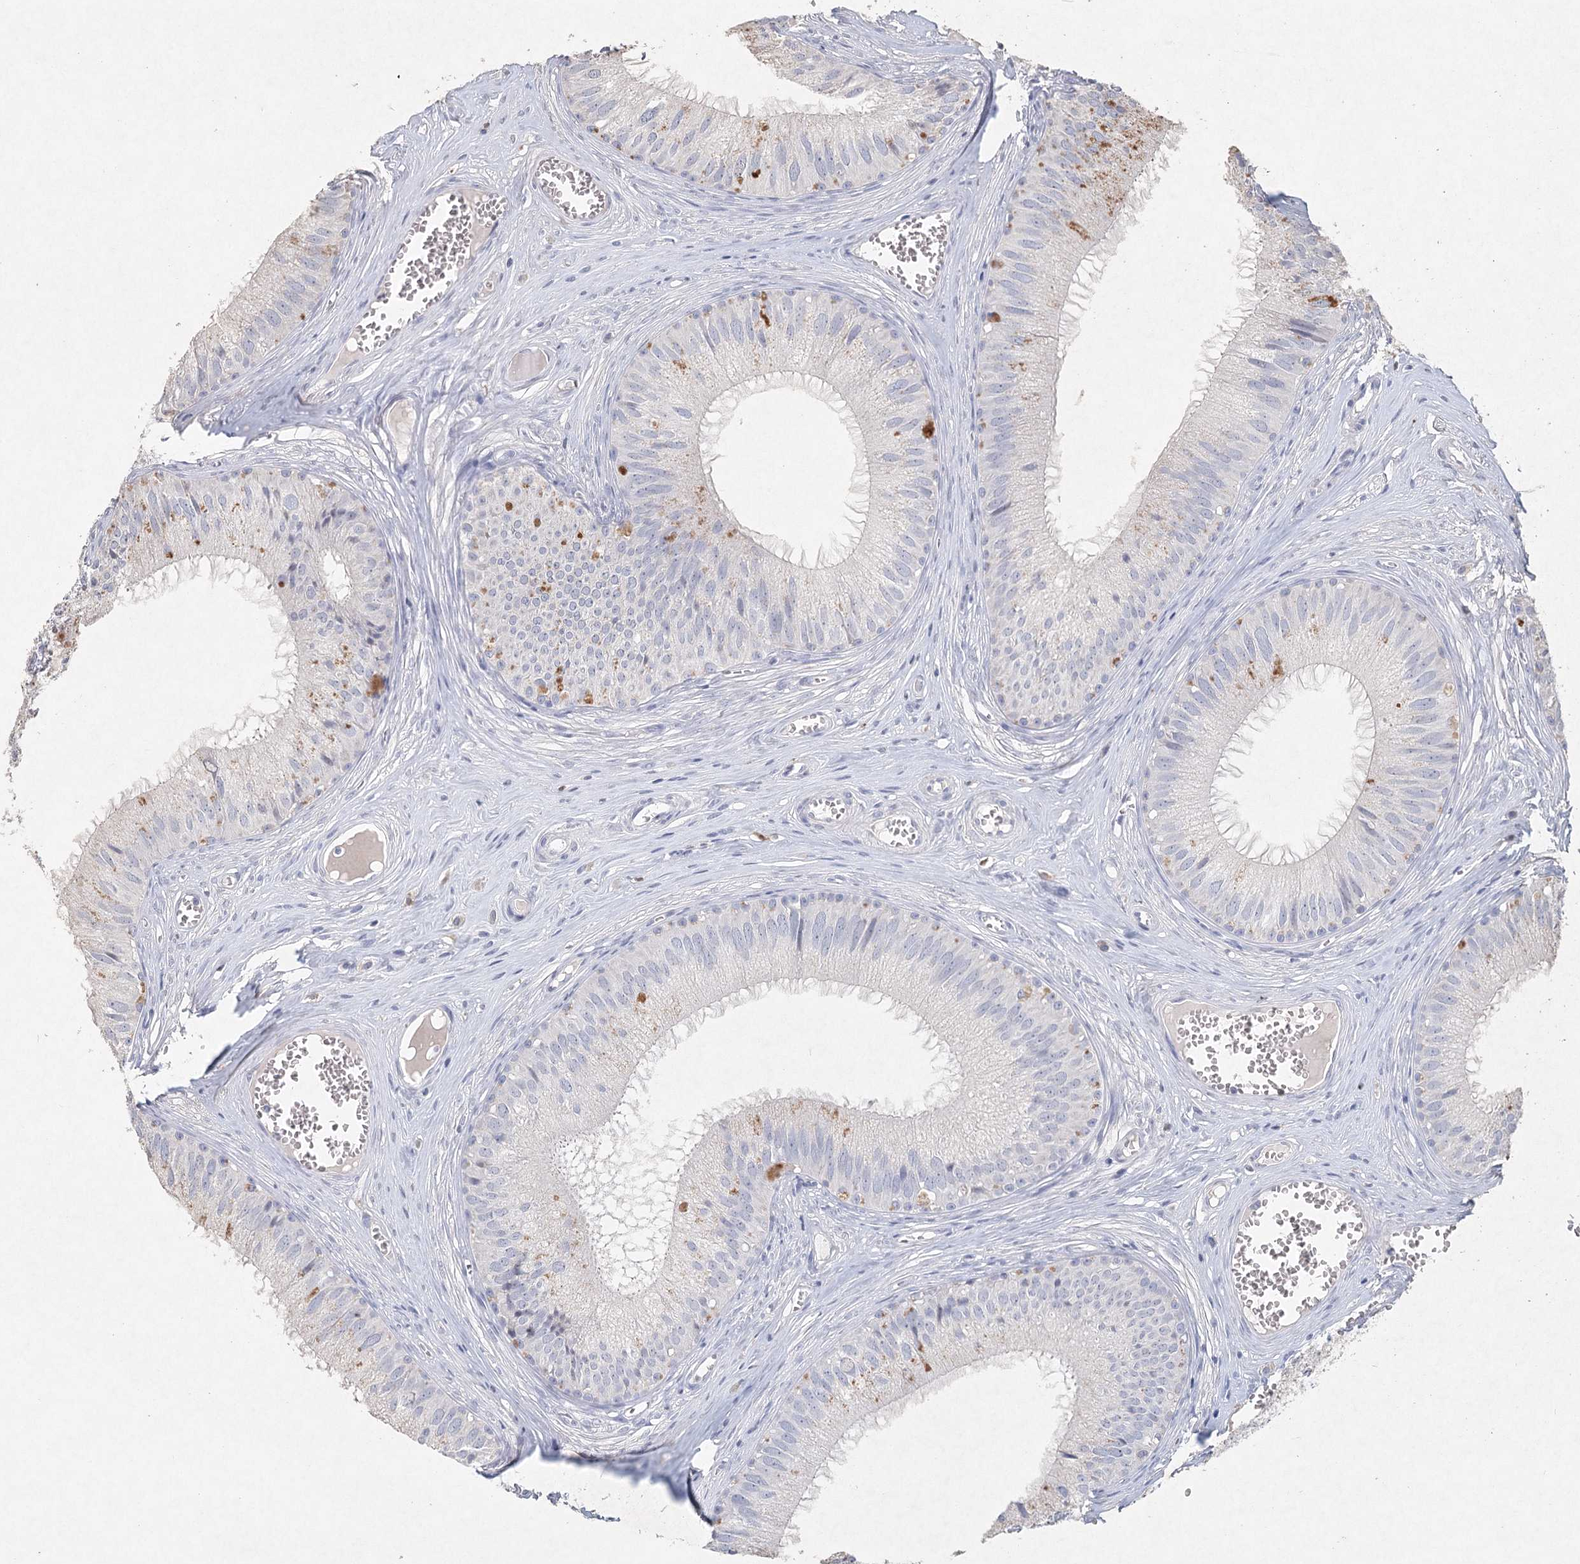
{"staining": {"intensity": "moderate", "quantity": "<25%", "location": "cytoplasmic/membranous"}, "tissue": "epididymis", "cell_type": "Glandular cells", "image_type": "normal", "snomed": [{"axis": "morphology", "description": "Normal tissue, NOS"}, {"axis": "topography", "description": "Epididymis"}], "caption": "Brown immunohistochemical staining in benign epididymis displays moderate cytoplasmic/membranous expression in approximately <25% of glandular cells. Immunohistochemistry (ihc) stains the protein of interest in brown and the nuclei are stained blue.", "gene": "ARSI", "patient": {"sex": "male", "age": 36}}